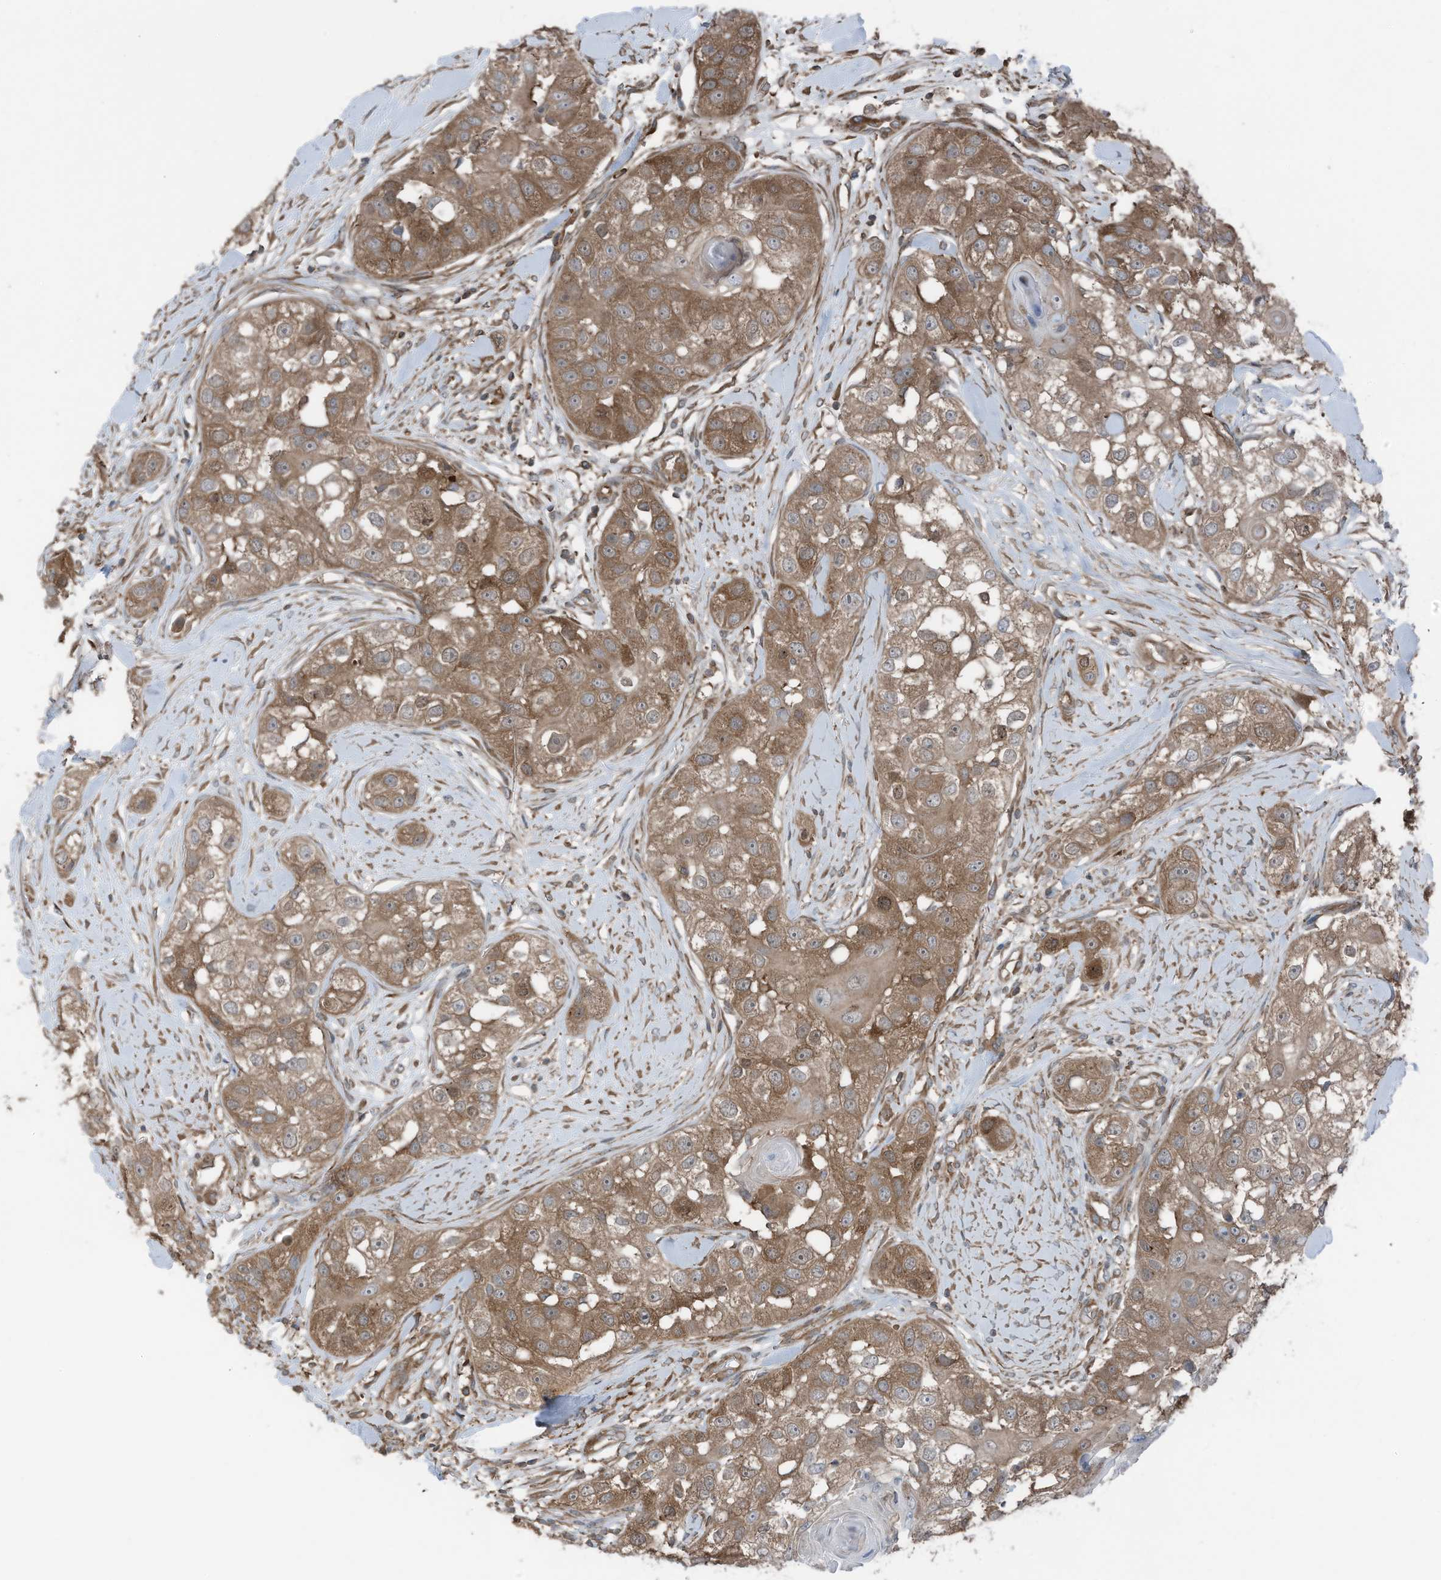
{"staining": {"intensity": "moderate", "quantity": ">75%", "location": "cytoplasmic/membranous"}, "tissue": "head and neck cancer", "cell_type": "Tumor cells", "image_type": "cancer", "snomed": [{"axis": "morphology", "description": "Normal tissue, NOS"}, {"axis": "morphology", "description": "Squamous cell carcinoma, NOS"}, {"axis": "topography", "description": "Skeletal muscle"}, {"axis": "topography", "description": "Head-Neck"}], "caption": "Immunohistochemistry (DAB) staining of human head and neck cancer (squamous cell carcinoma) displays moderate cytoplasmic/membranous protein positivity in approximately >75% of tumor cells. Nuclei are stained in blue.", "gene": "TXNDC9", "patient": {"sex": "male", "age": 51}}